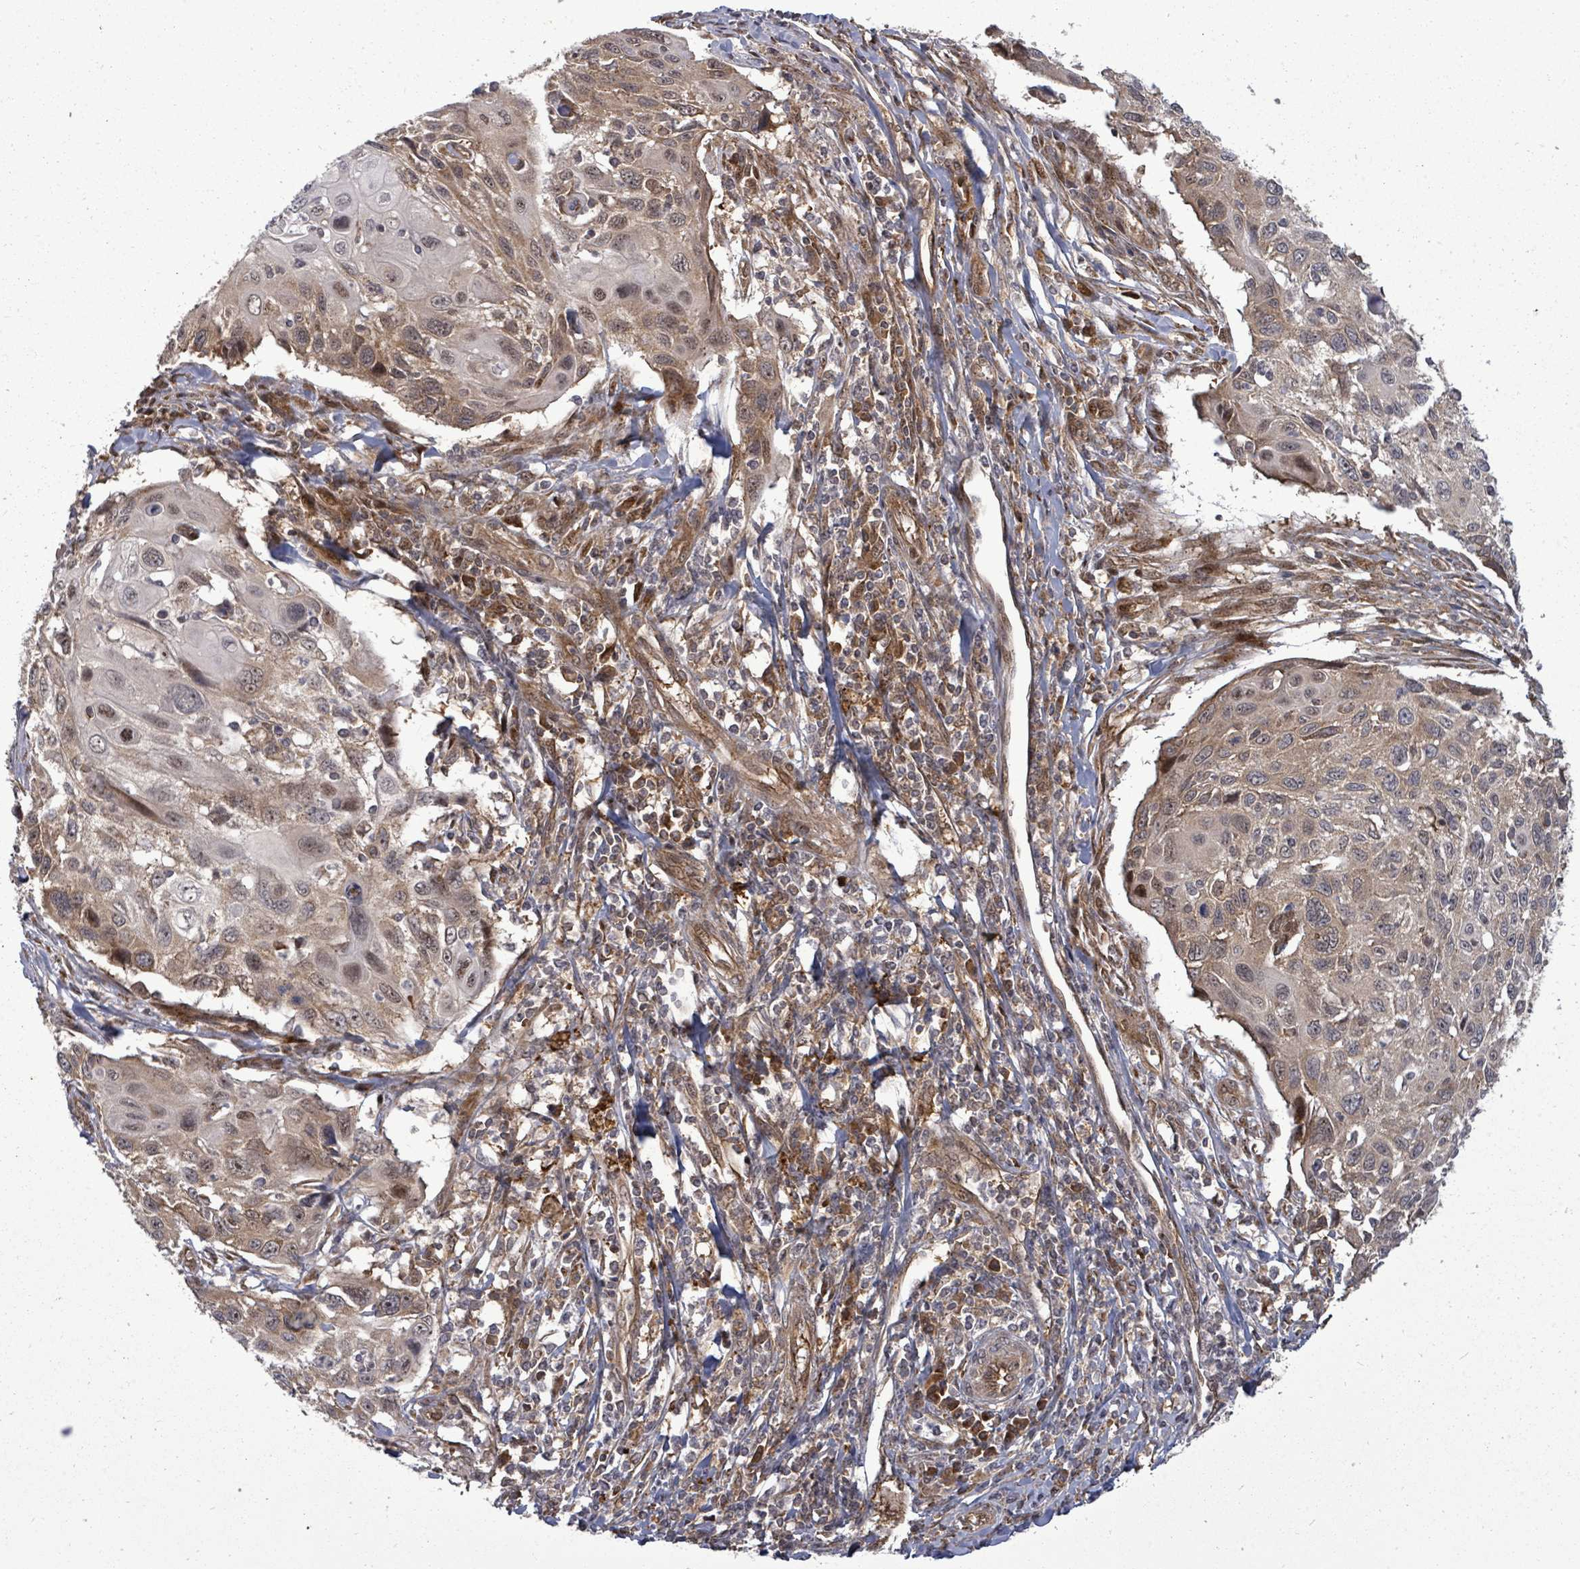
{"staining": {"intensity": "moderate", "quantity": ">75%", "location": "cytoplasmic/membranous"}, "tissue": "cervical cancer", "cell_type": "Tumor cells", "image_type": "cancer", "snomed": [{"axis": "morphology", "description": "Squamous cell carcinoma, NOS"}, {"axis": "topography", "description": "Cervix"}], "caption": "The histopathology image demonstrates a brown stain indicating the presence of a protein in the cytoplasmic/membranous of tumor cells in cervical cancer.", "gene": "EIF3C", "patient": {"sex": "female", "age": 70}}